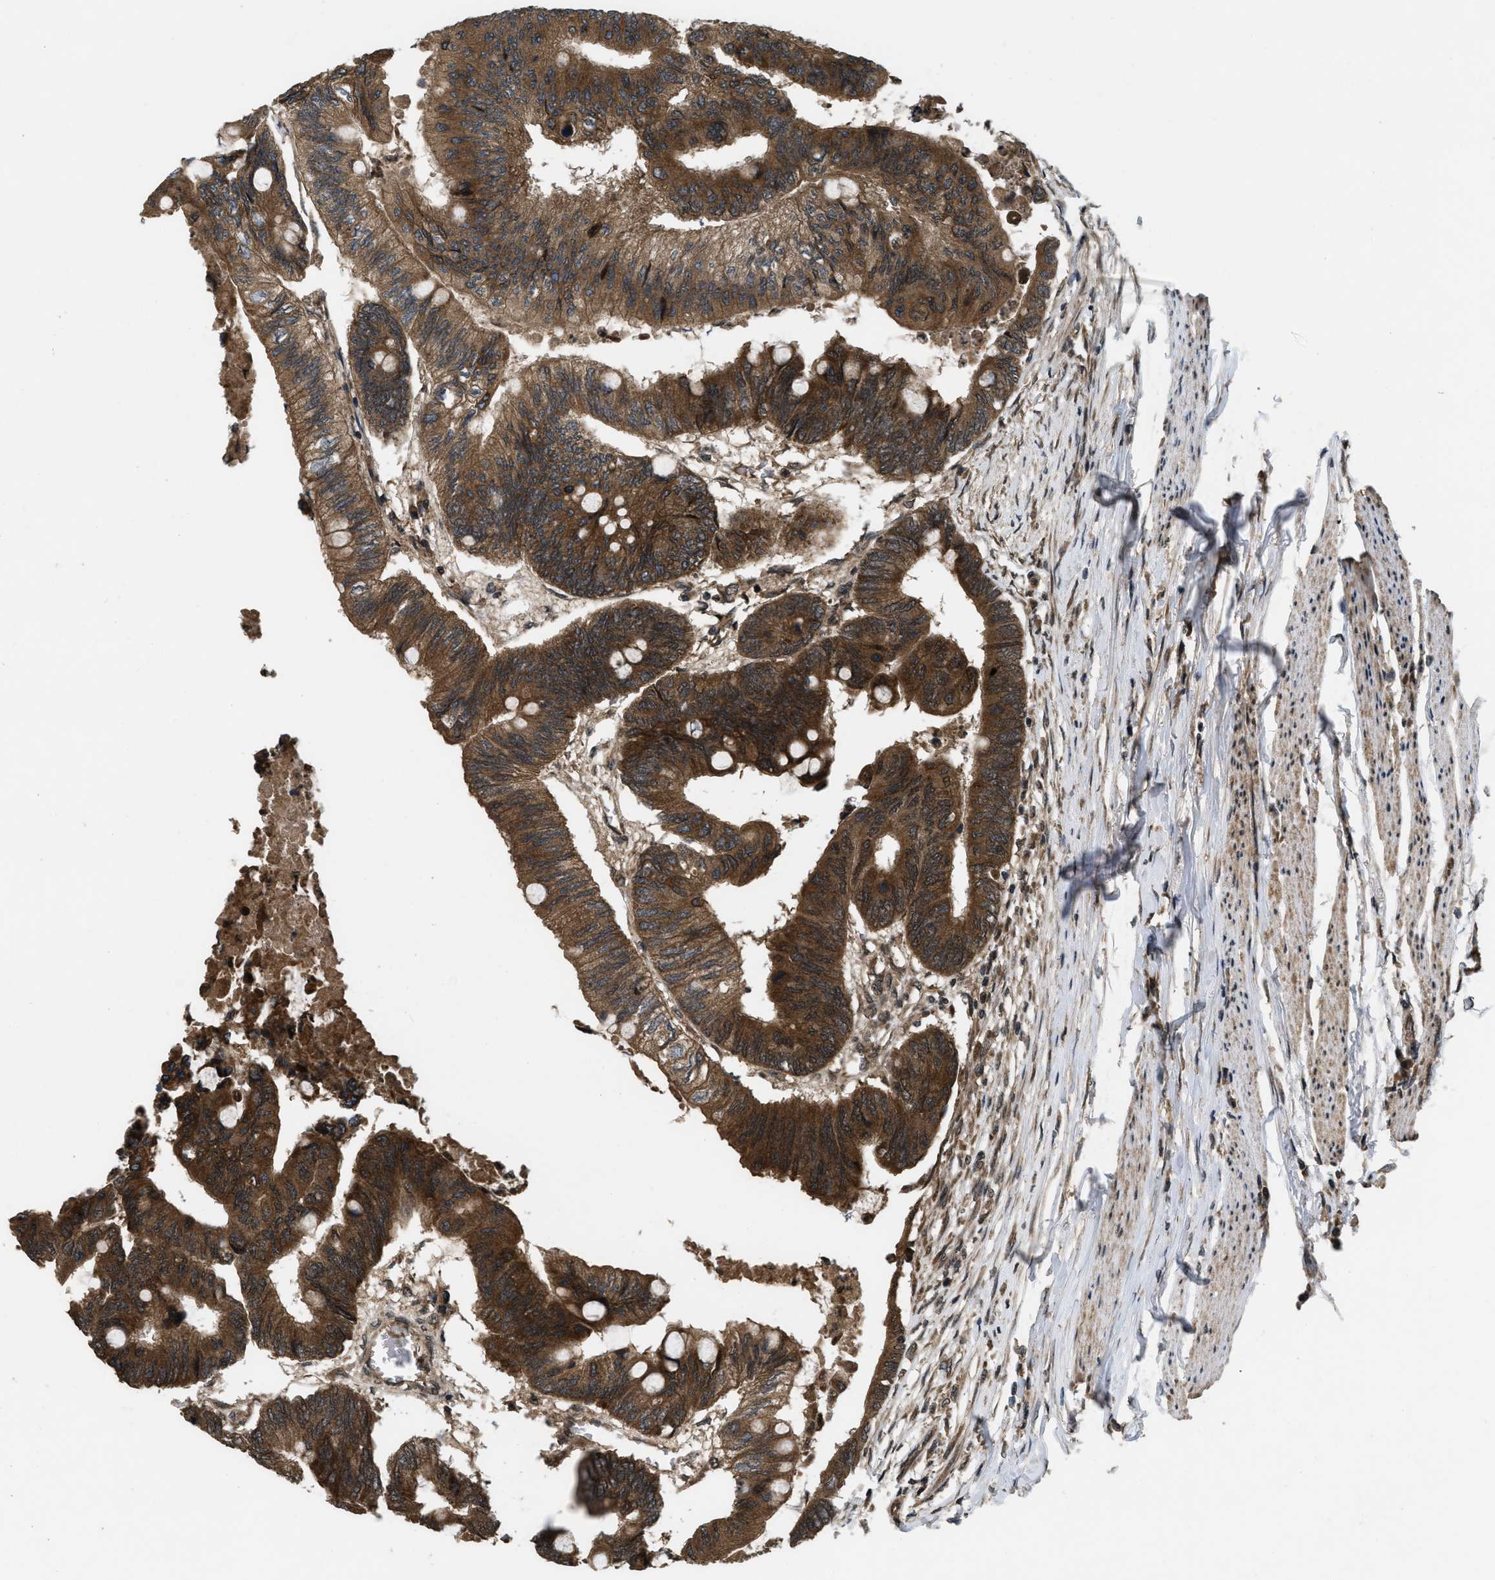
{"staining": {"intensity": "moderate", "quantity": ">75%", "location": "cytoplasmic/membranous"}, "tissue": "colorectal cancer", "cell_type": "Tumor cells", "image_type": "cancer", "snomed": [{"axis": "morphology", "description": "Normal tissue, NOS"}, {"axis": "morphology", "description": "Adenocarcinoma, NOS"}, {"axis": "topography", "description": "Rectum"}, {"axis": "topography", "description": "Peripheral nerve tissue"}], "caption": "Tumor cells reveal medium levels of moderate cytoplasmic/membranous positivity in approximately >75% of cells in human colorectal adenocarcinoma.", "gene": "SPTLC1", "patient": {"sex": "male", "age": 92}}